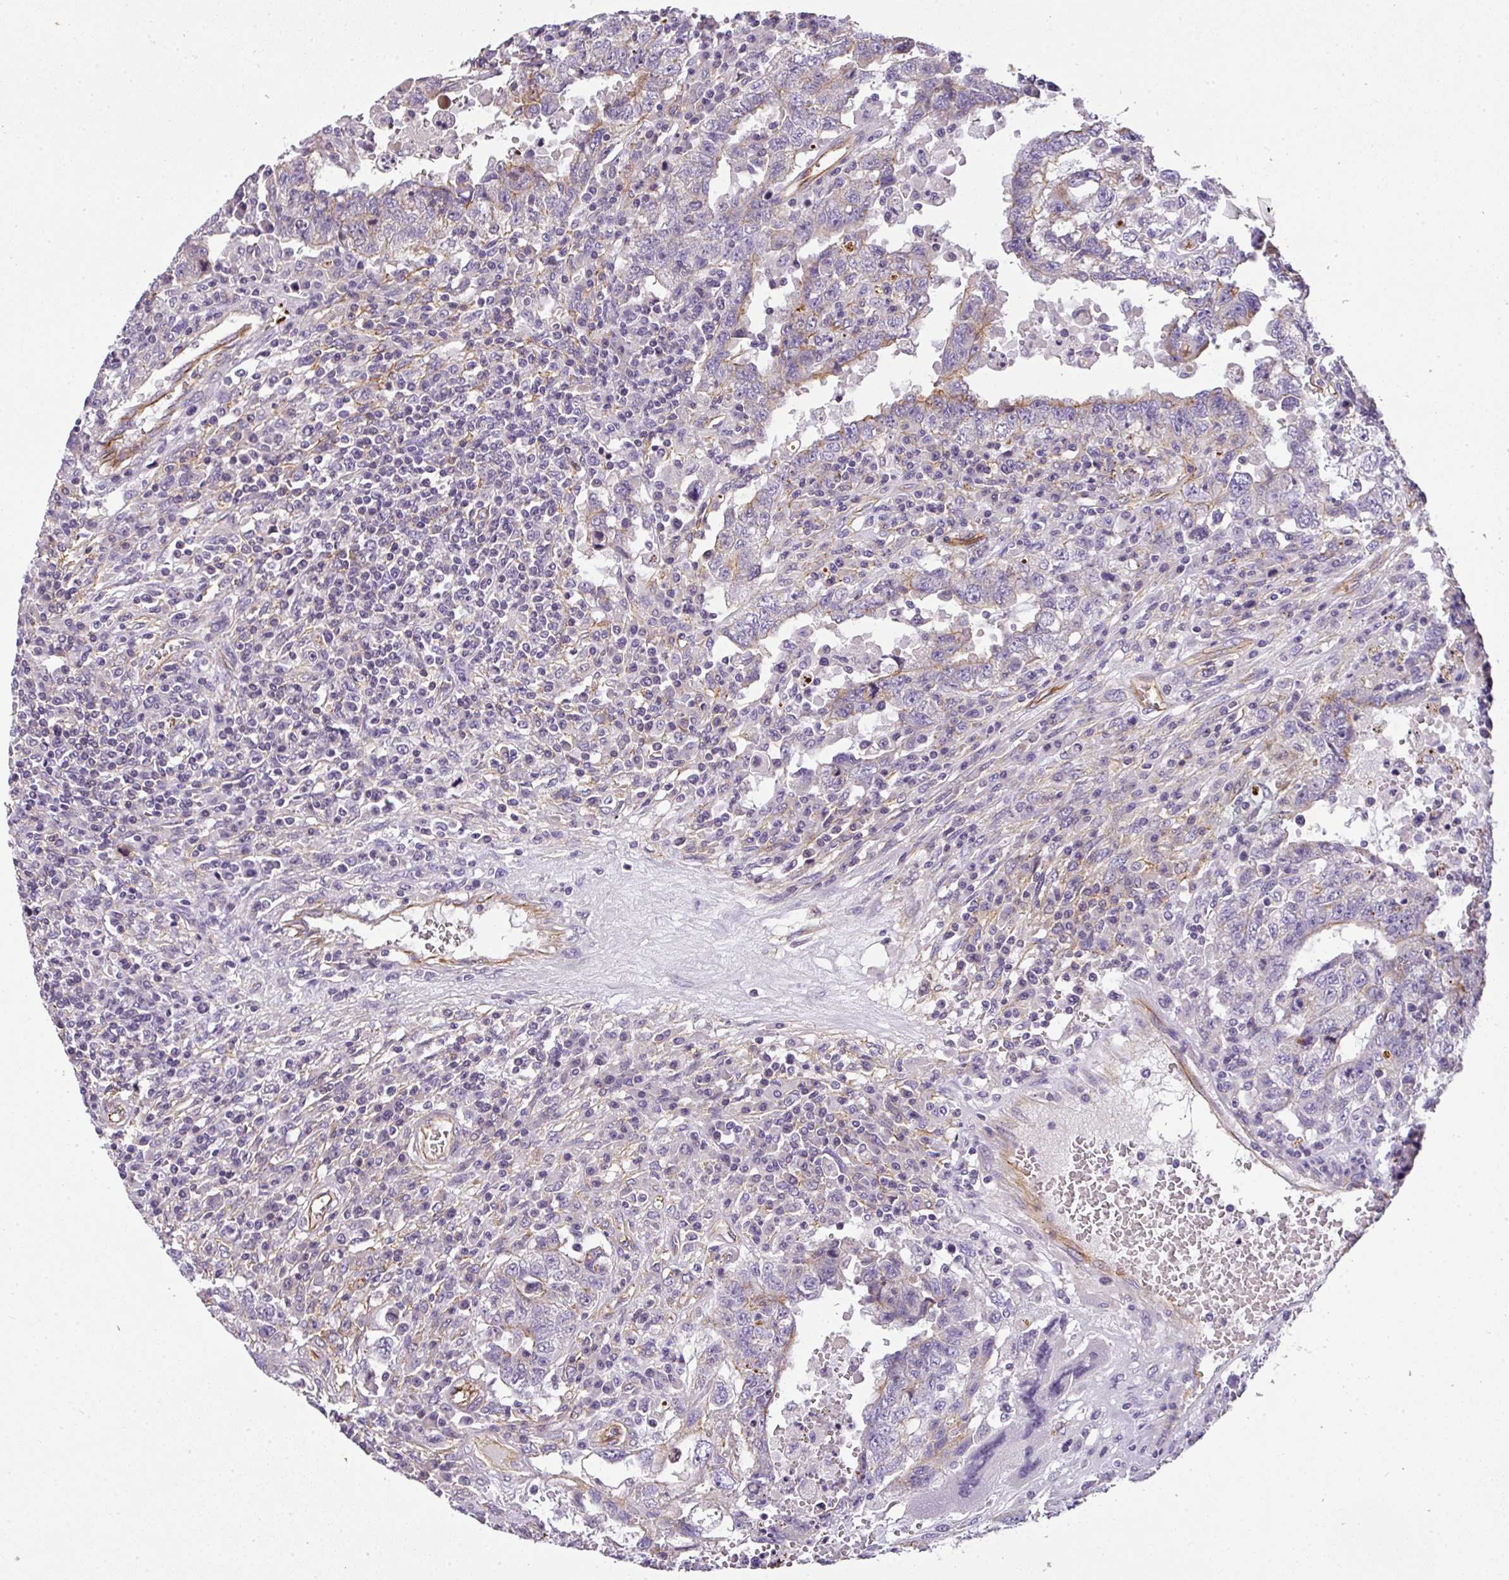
{"staining": {"intensity": "negative", "quantity": "none", "location": "none"}, "tissue": "testis cancer", "cell_type": "Tumor cells", "image_type": "cancer", "snomed": [{"axis": "morphology", "description": "Carcinoma, Embryonal, NOS"}, {"axis": "topography", "description": "Testis"}], "caption": "Immunohistochemistry (IHC) image of neoplastic tissue: testis cancer (embryonal carcinoma) stained with DAB reveals no significant protein staining in tumor cells. The staining is performed using DAB brown chromogen with nuclei counter-stained in using hematoxylin.", "gene": "OR11H4", "patient": {"sex": "male", "age": 26}}